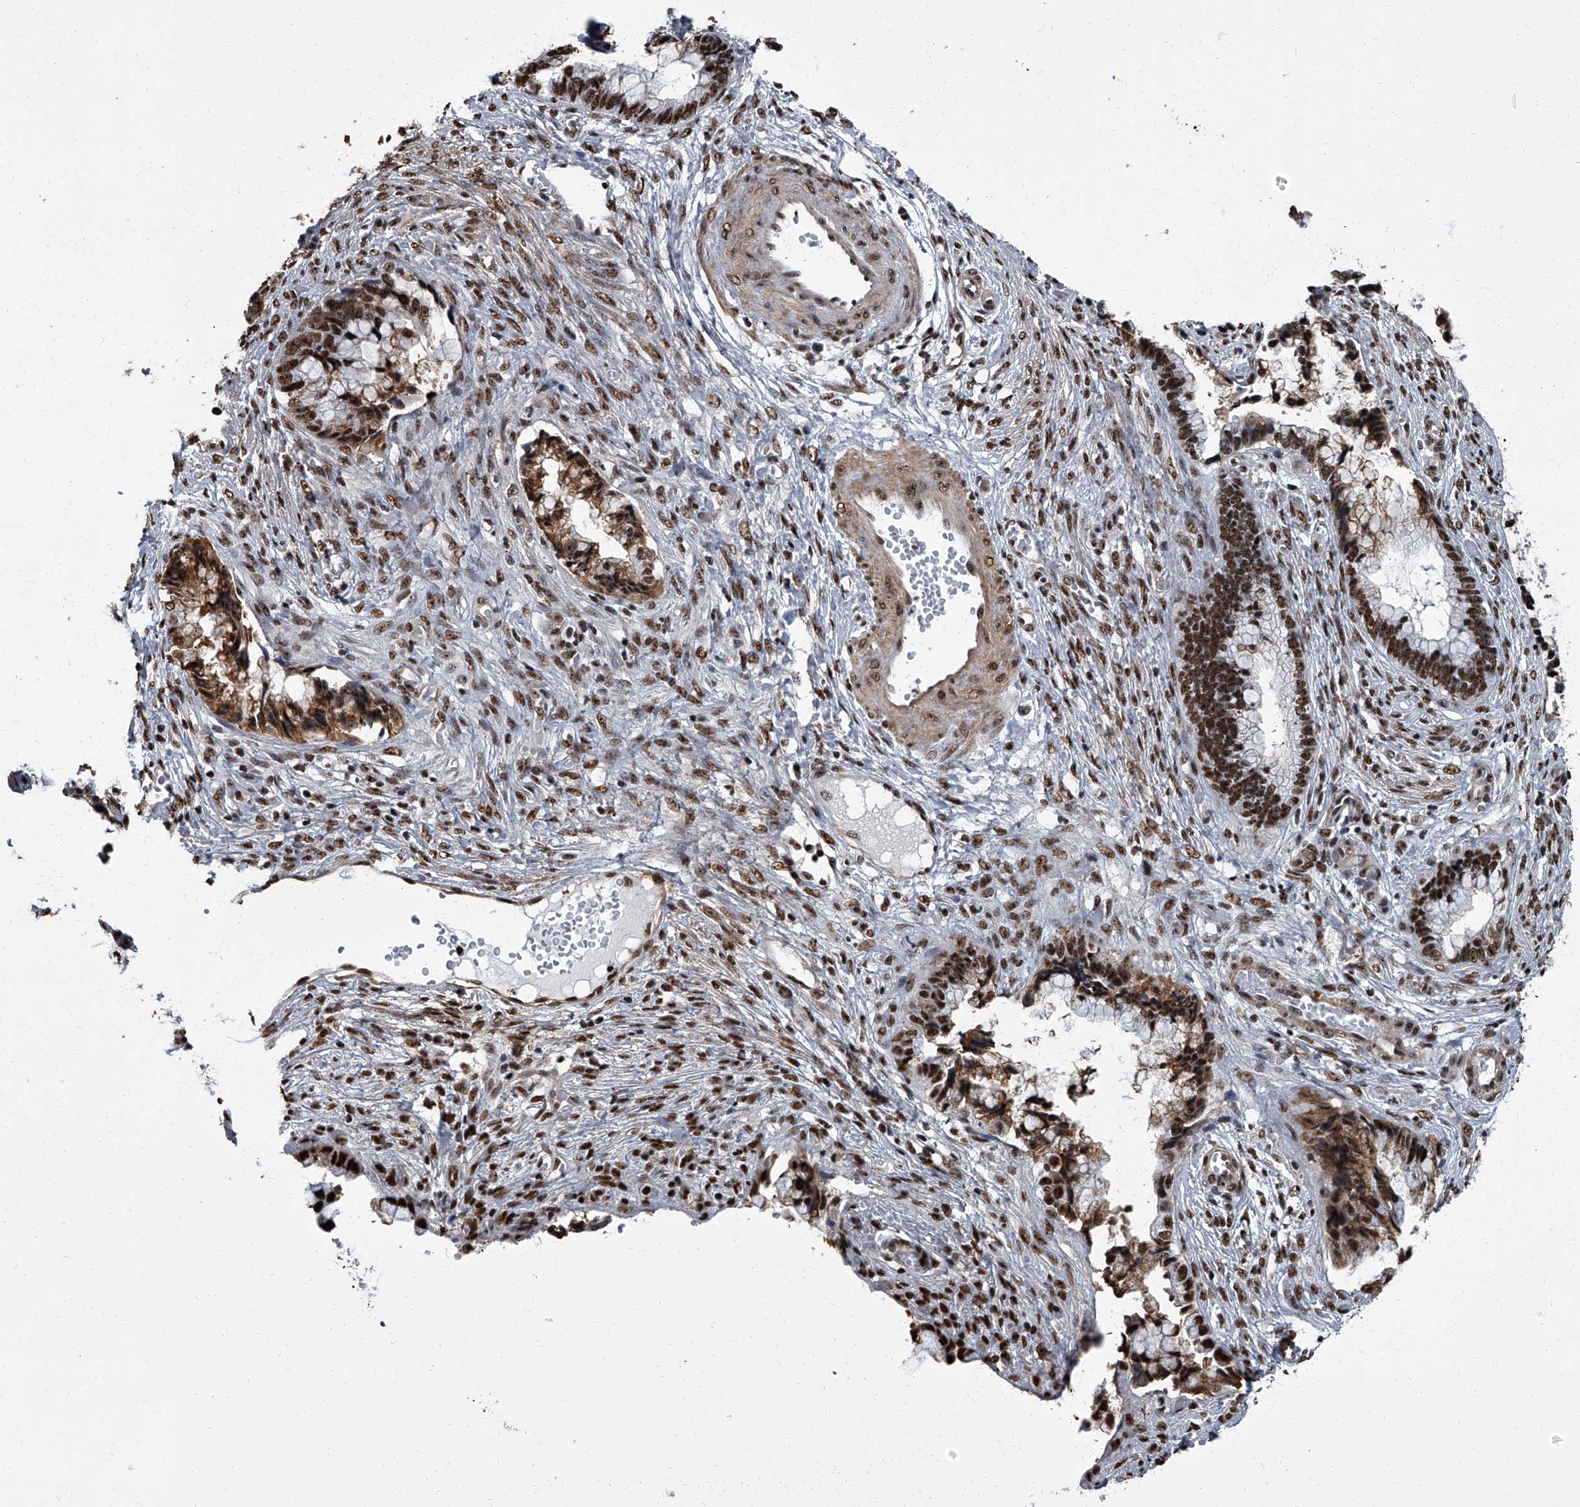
{"staining": {"intensity": "strong", "quantity": ">75%", "location": "cytoplasmic/membranous,nuclear"}, "tissue": "cervical cancer", "cell_type": "Tumor cells", "image_type": "cancer", "snomed": [{"axis": "morphology", "description": "Adenocarcinoma, NOS"}, {"axis": "topography", "description": "Cervix"}], "caption": "Strong cytoplasmic/membranous and nuclear staining is present in about >75% of tumor cells in adenocarcinoma (cervical).", "gene": "ZNF518B", "patient": {"sex": "female", "age": 44}}